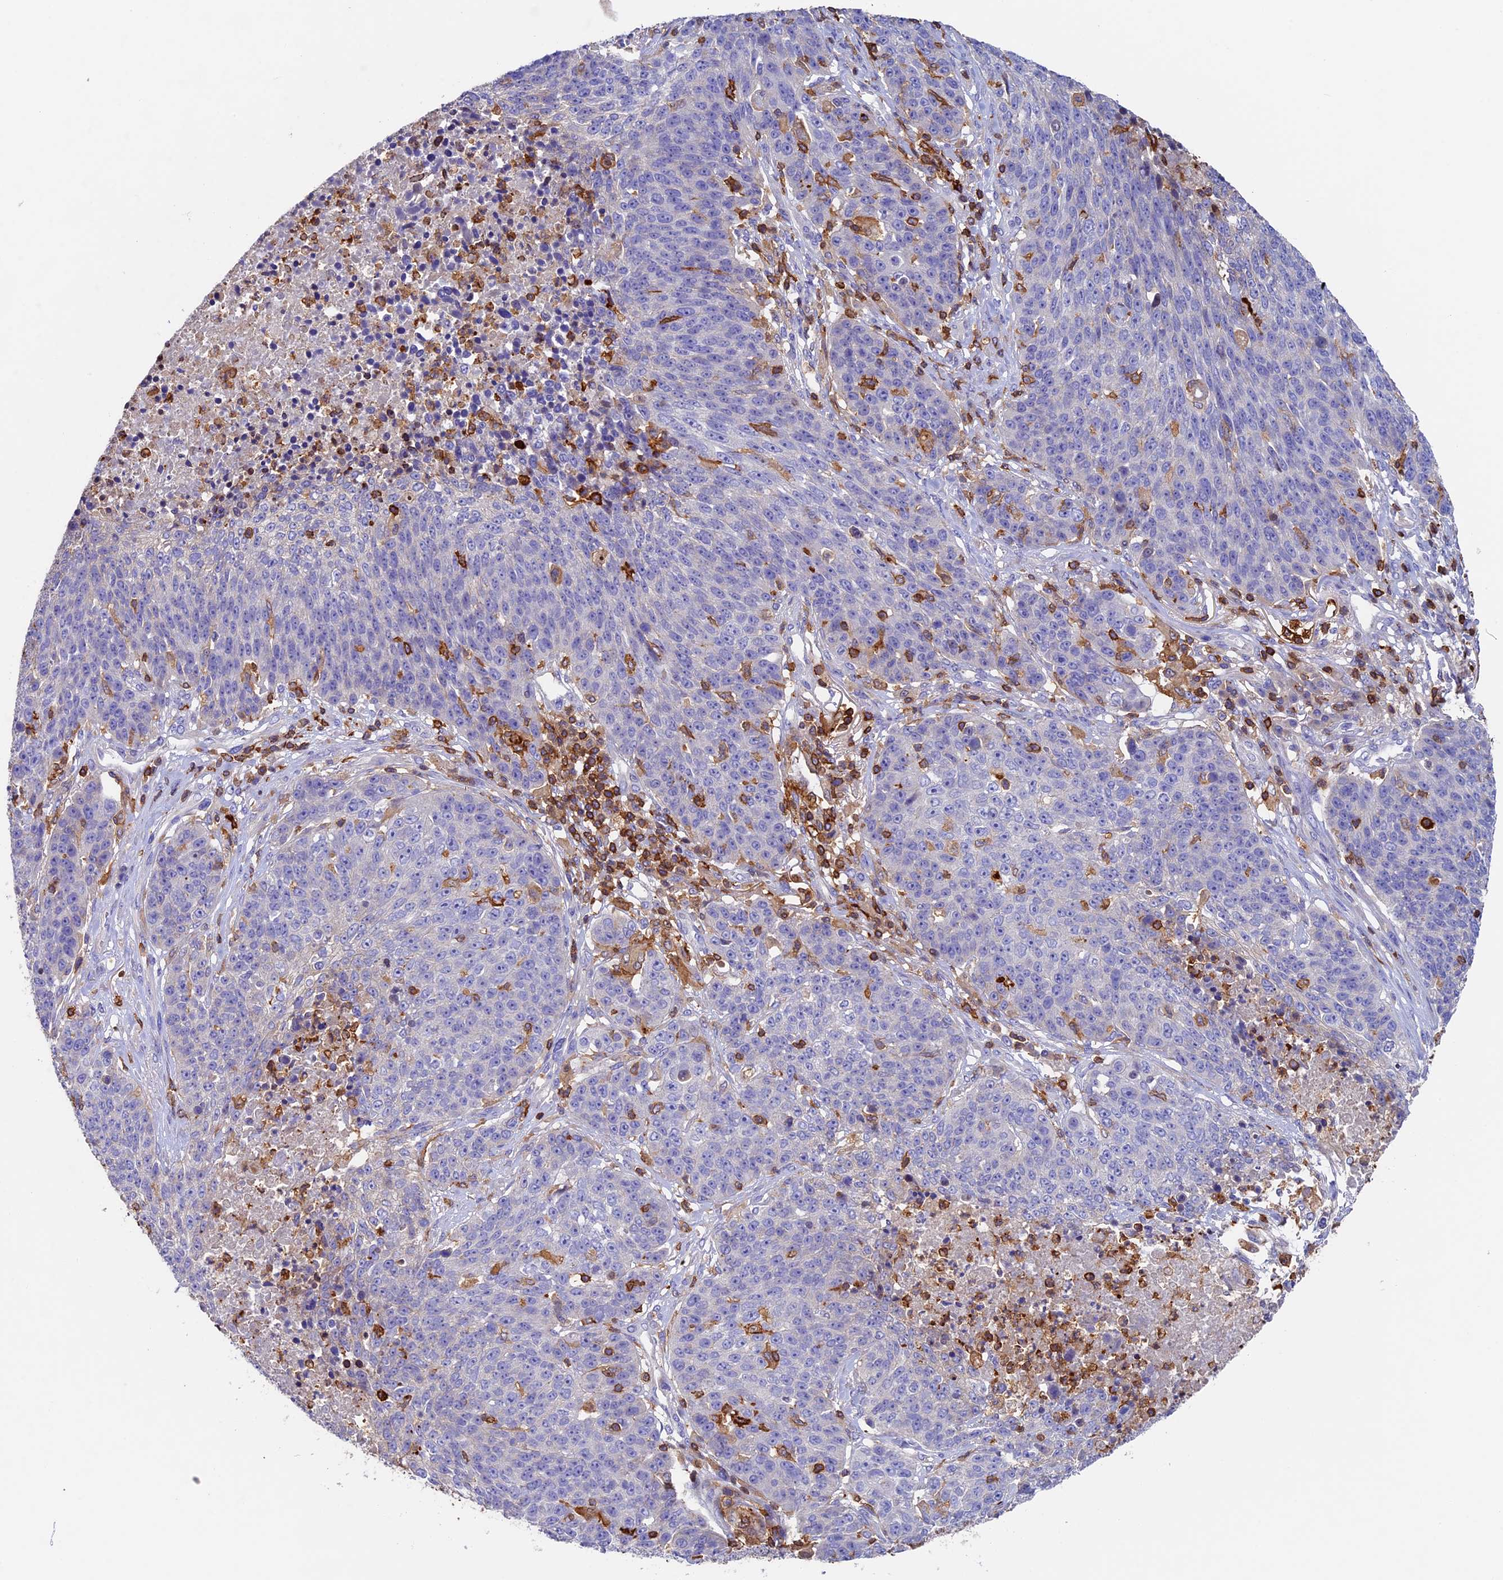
{"staining": {"intensity": "negative", "quantity": "none", "location": "none"}, "tissue": "lung cancer", "cell_type": "Tumor cells", "image_type": "cancer", "snomed": [{"axis": "morphology", "description": "Normal tissue, NOS"}, {"axis": "morphology", "description": "Squamous cell carcinoma, NOS"}, {"axis": "topography", "description": "Lymph node"}, {"axis": "topography", "description": "Lung"}], "caption": "Immunohistochemistry (IHC) of human lung squamous cell carcinoma displays no positivity in tumor cells.", "gene": "ADAT1", "patient": {"sex": "male", "age": 66}}